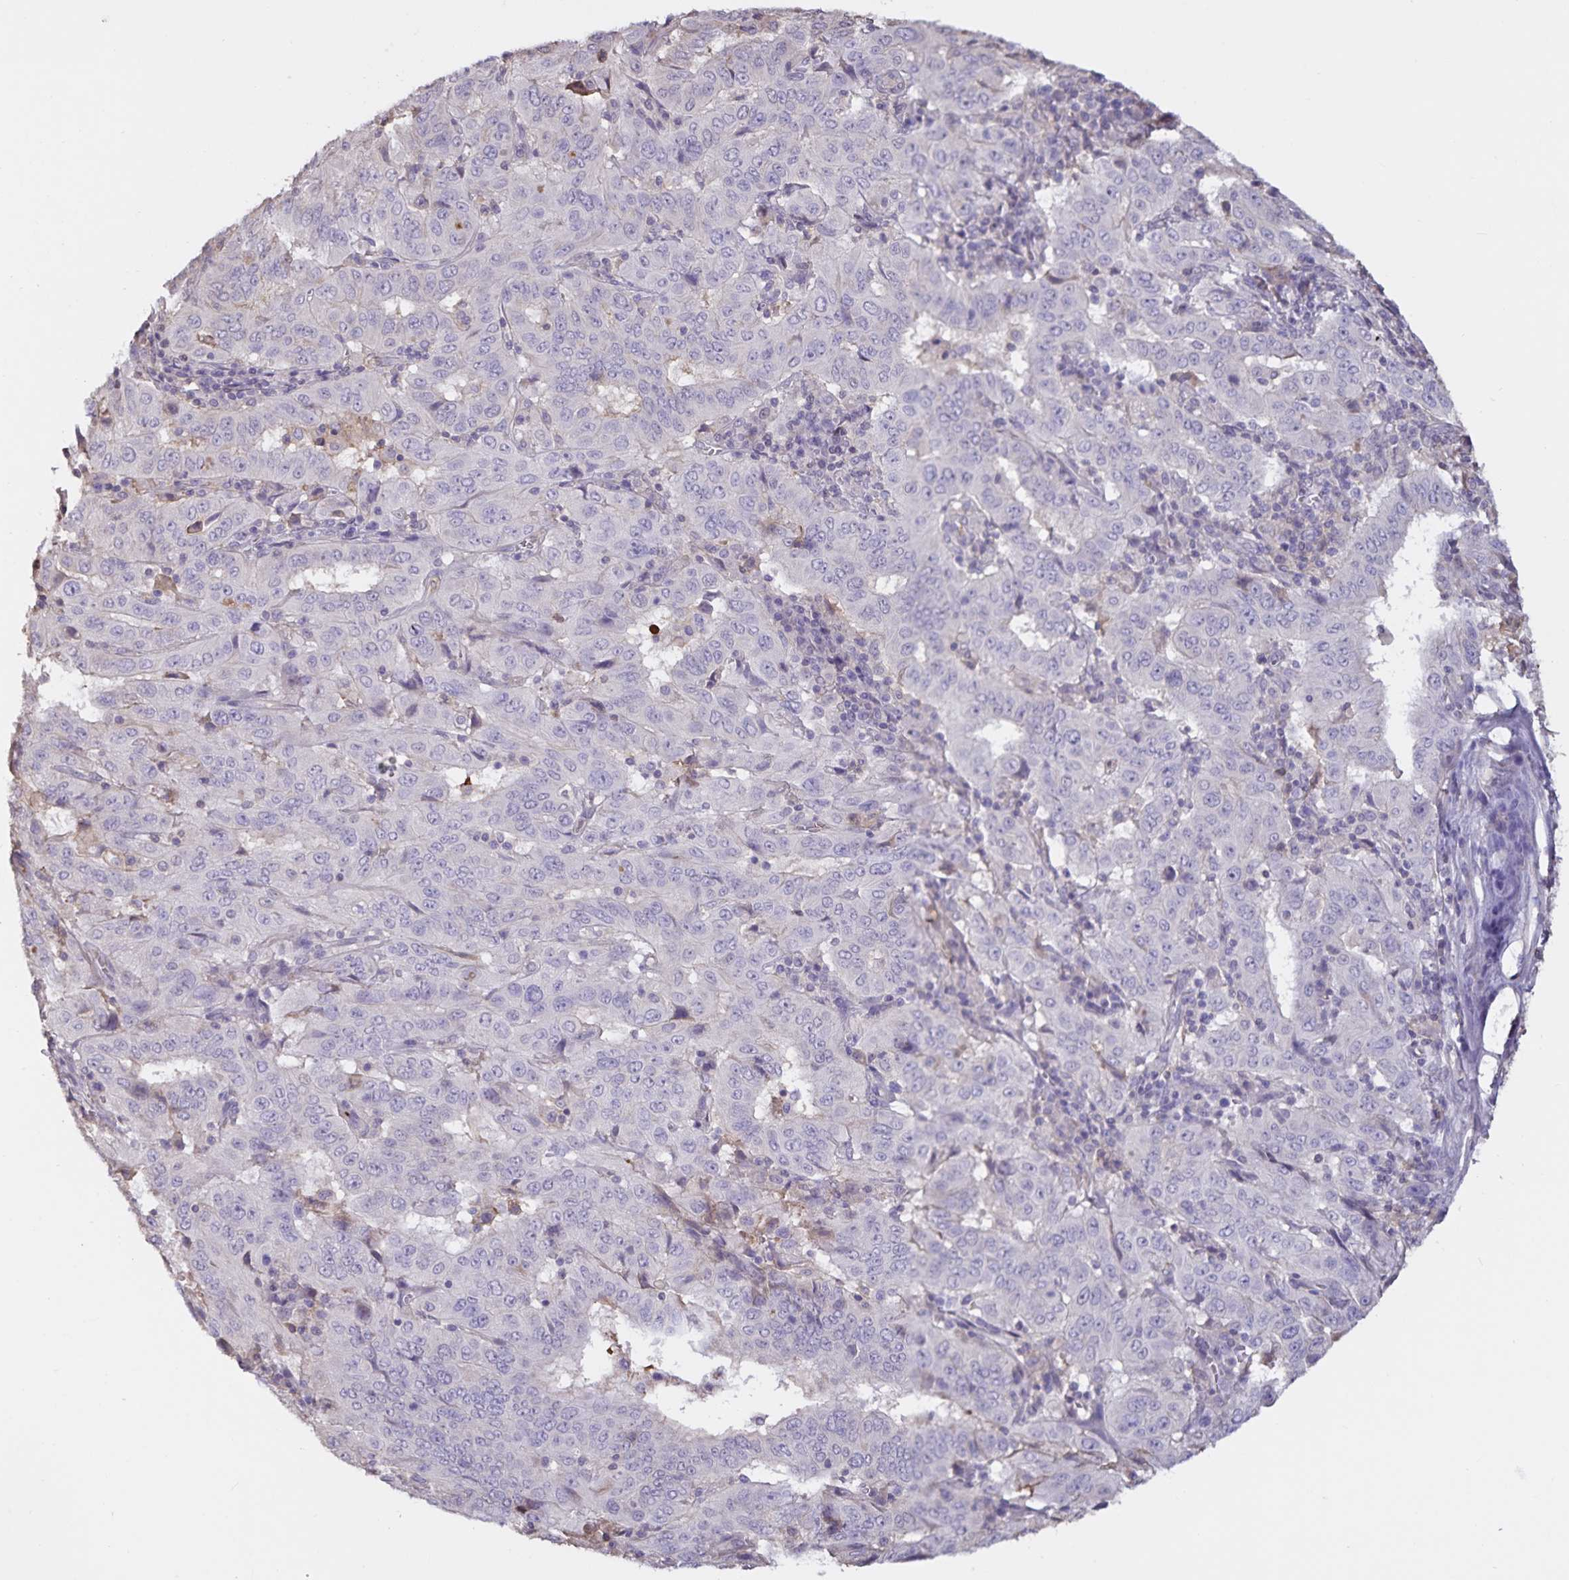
{"staining": {"intensity": "negative", "quantity": "none", "location": "none"}, "tissue": "pancreatic cancer", "cell_type": "Tumor cells", "image_type": "cancer", "snomed": [{"axis": "morphology", "description": "Adenocarcinoma, NOS"}, {"axis": "topography", "description": "Pancreas"}], "caption": "Immunohistochemical staining of pancreatic adenocarcinoma exhibits no significant expression in tumor cells. The staining is performed using DAB brown chromogen with nuclei counter-stained in using hematoxylin.", "gene": "FGG", "patient": {"sex": "male", "age": 63}}